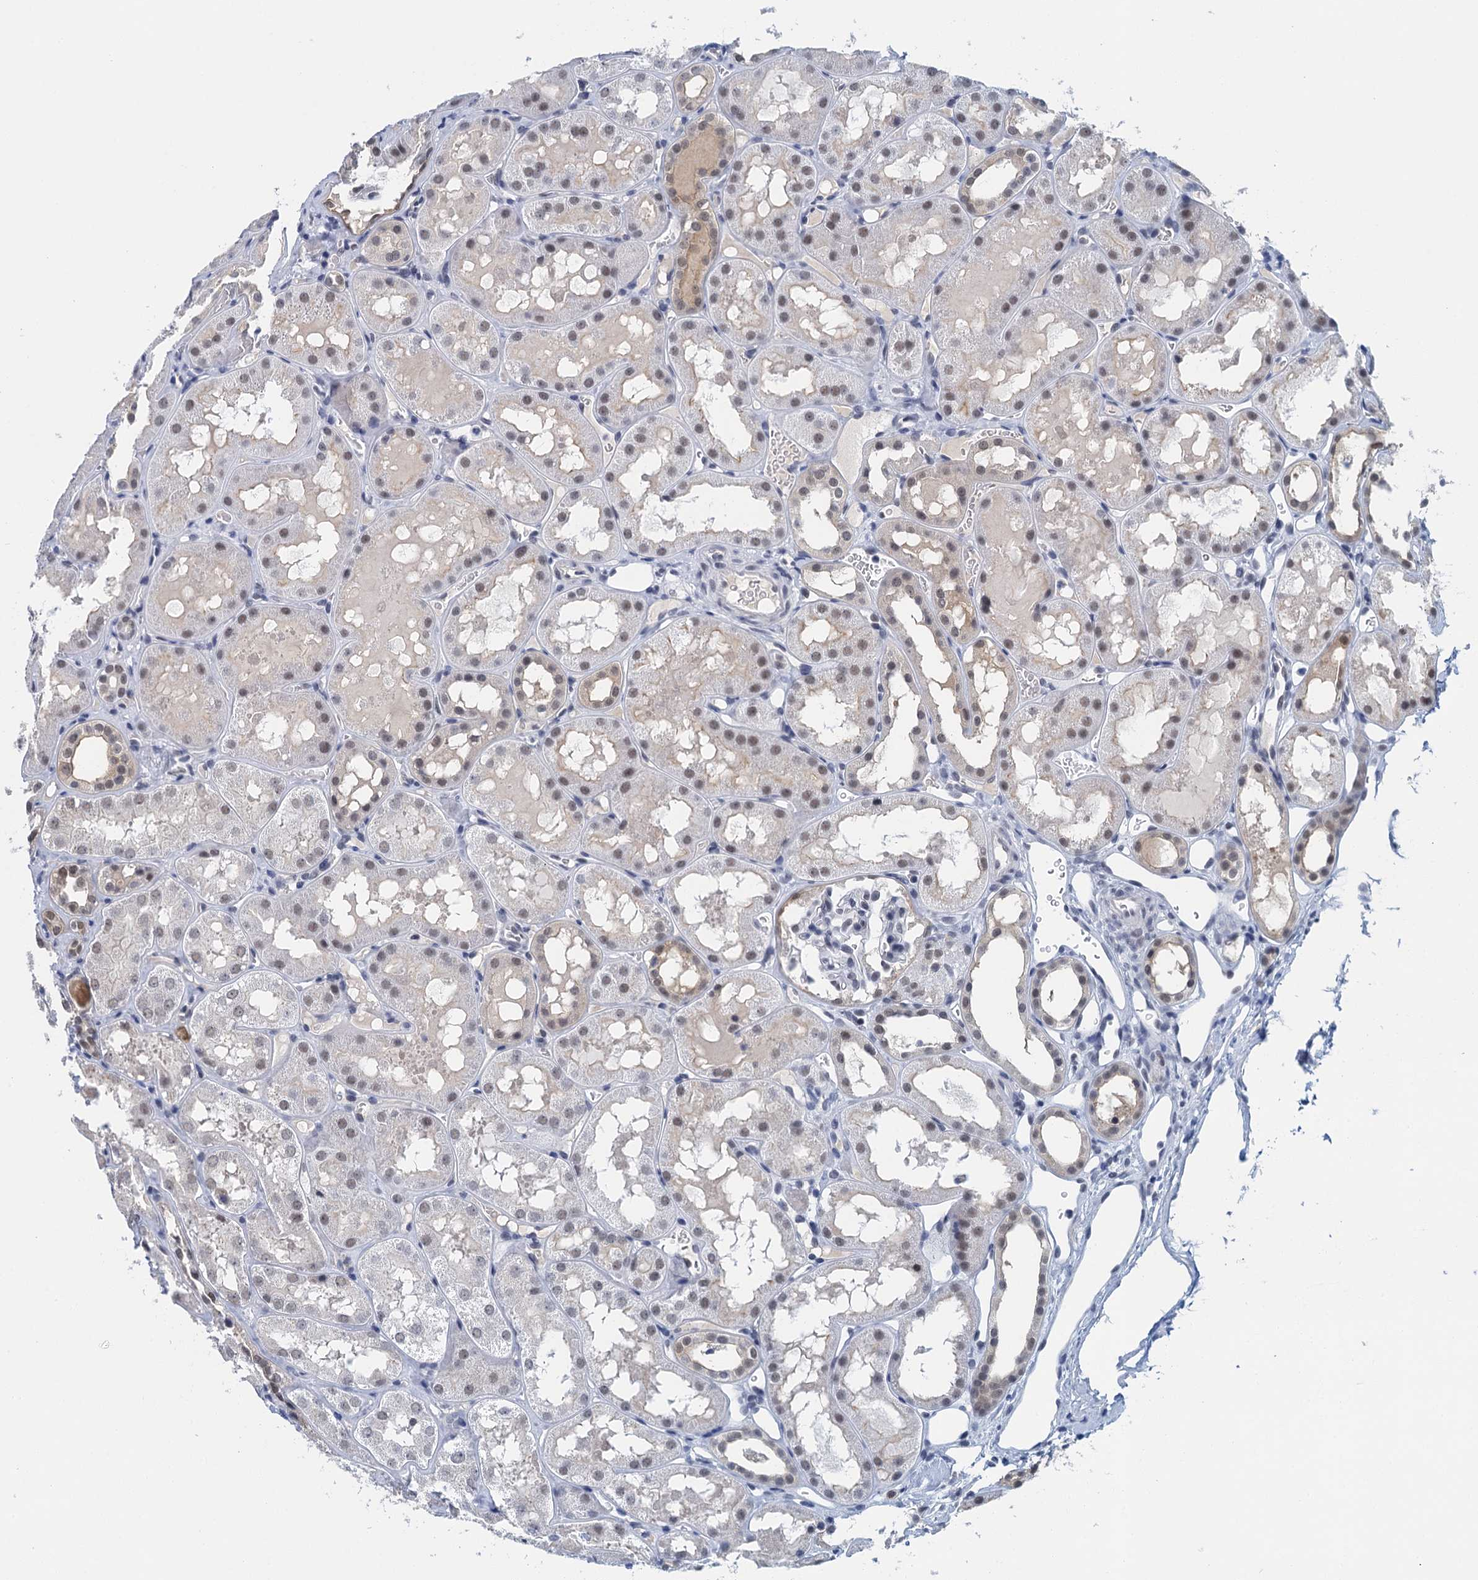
{"staining": {"intensity": "negative", "quantity": "none", "location": "none"}, "tissue": "kidney", "cell_type": "Cells in glomeruli", "image_type": "normal", "snomed": [{"axis": "morphology", "description": "Normal tissue, NOS"}, {"axis": "topography", "description": "Kidney"}, {"axis": "topography", "description": "Urinary bladder"}], "caption": "This is an immunohistochemistry micrograph of benign human kidney. There is no positivity in cells in glomeruli.", "gene": "EPS8L1", "patient": {"sex": "male", "age": 16}}